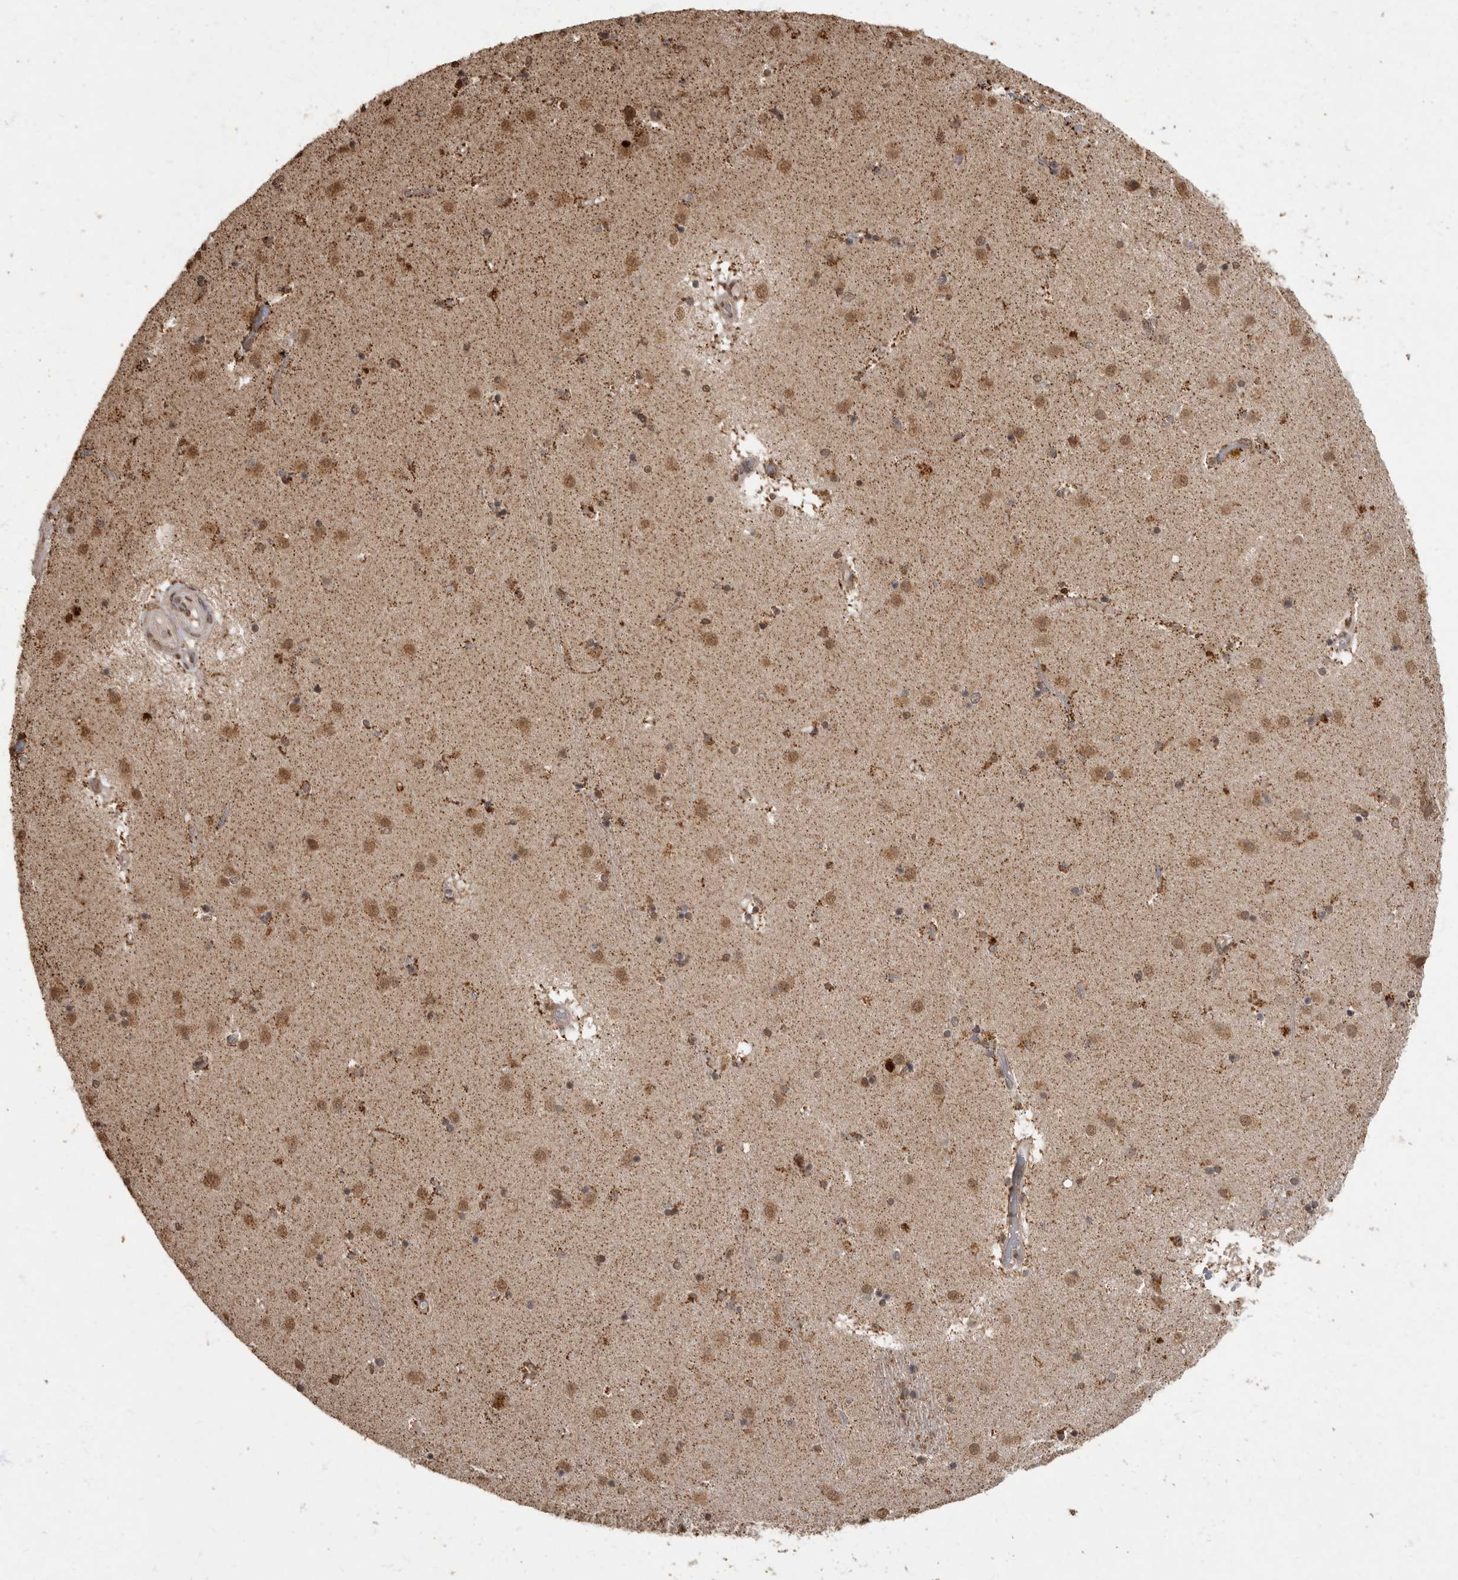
{"staining": {"intensity": "moderate", "quantity": "25%-75%", "location": "cytoplasmic/membranous,nuclear"}, "tissue": "caudate", "cell_type": "Glial cells", "image_type": "normal", "snomed": [{"axis": "morphology", "description": "Normal tissue, NOS"}, {"axis": "topography", "description": "Lateral ventricle wall"}], "caption": "Protein expression analysis of benign caudate exhibits moderate cytoplasmic/membranous,nuclear positivity in about 25%-75% of glial cells.", "gene": "MAFG", "patient": {"sex": "male", "age": 70}}